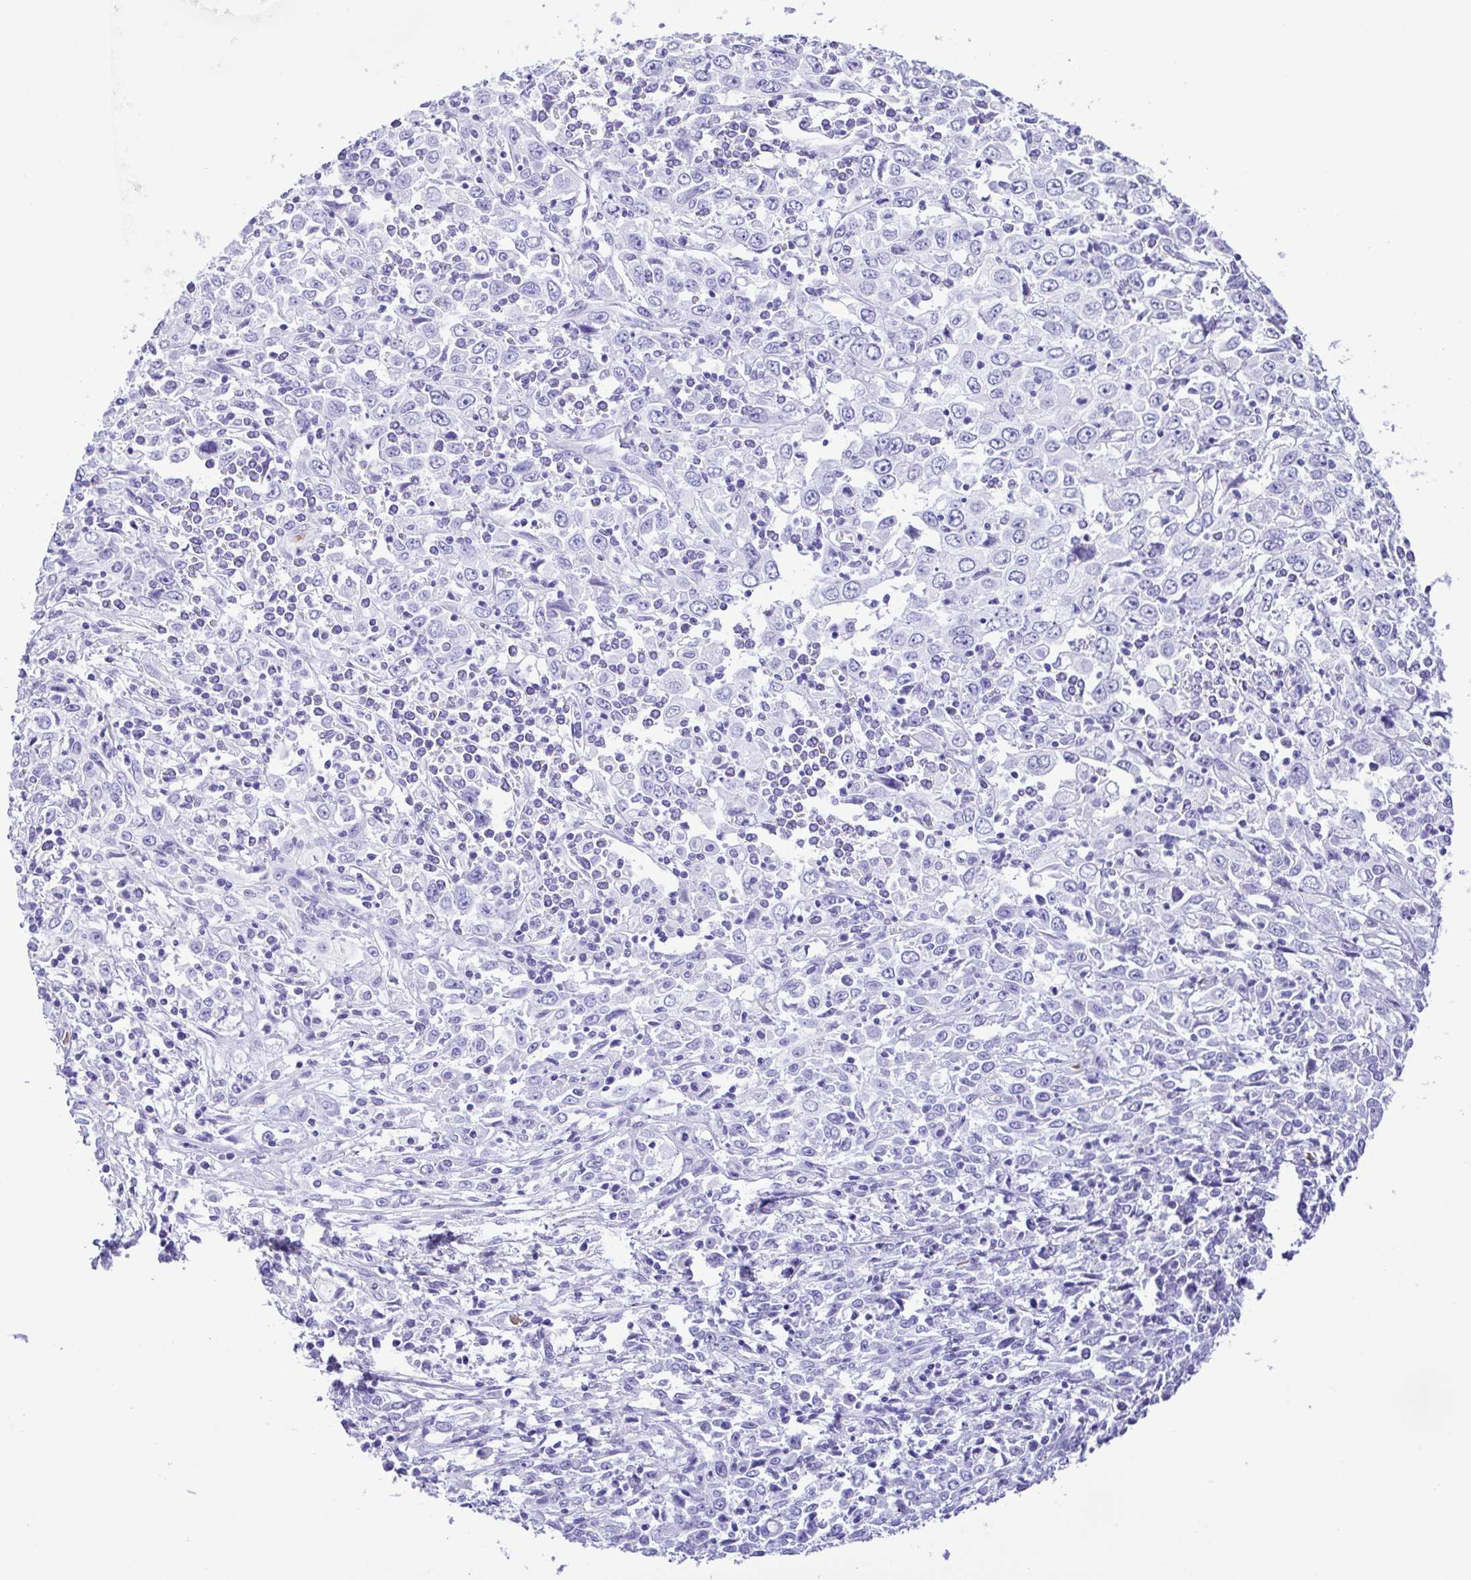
{"staining": {"intensity": "negative", "quantity": "none", "location": "none"}, "tissue": "cervical cancer", "cell_type": "Tumor cells", "image_type": "cancer", "snomed": [{"axis": "morphology", "description": "Adenocarcinoma, NOS"}, {"axis": "topography", "description": "Cervix"}], "caption": "Immunohistochemical staining of cervical cancer (adenocarcinoma) exhibits no significant staining in tumor cells.", "gene": "SYT1", "patient": {"sex": "female", "age": 40}}